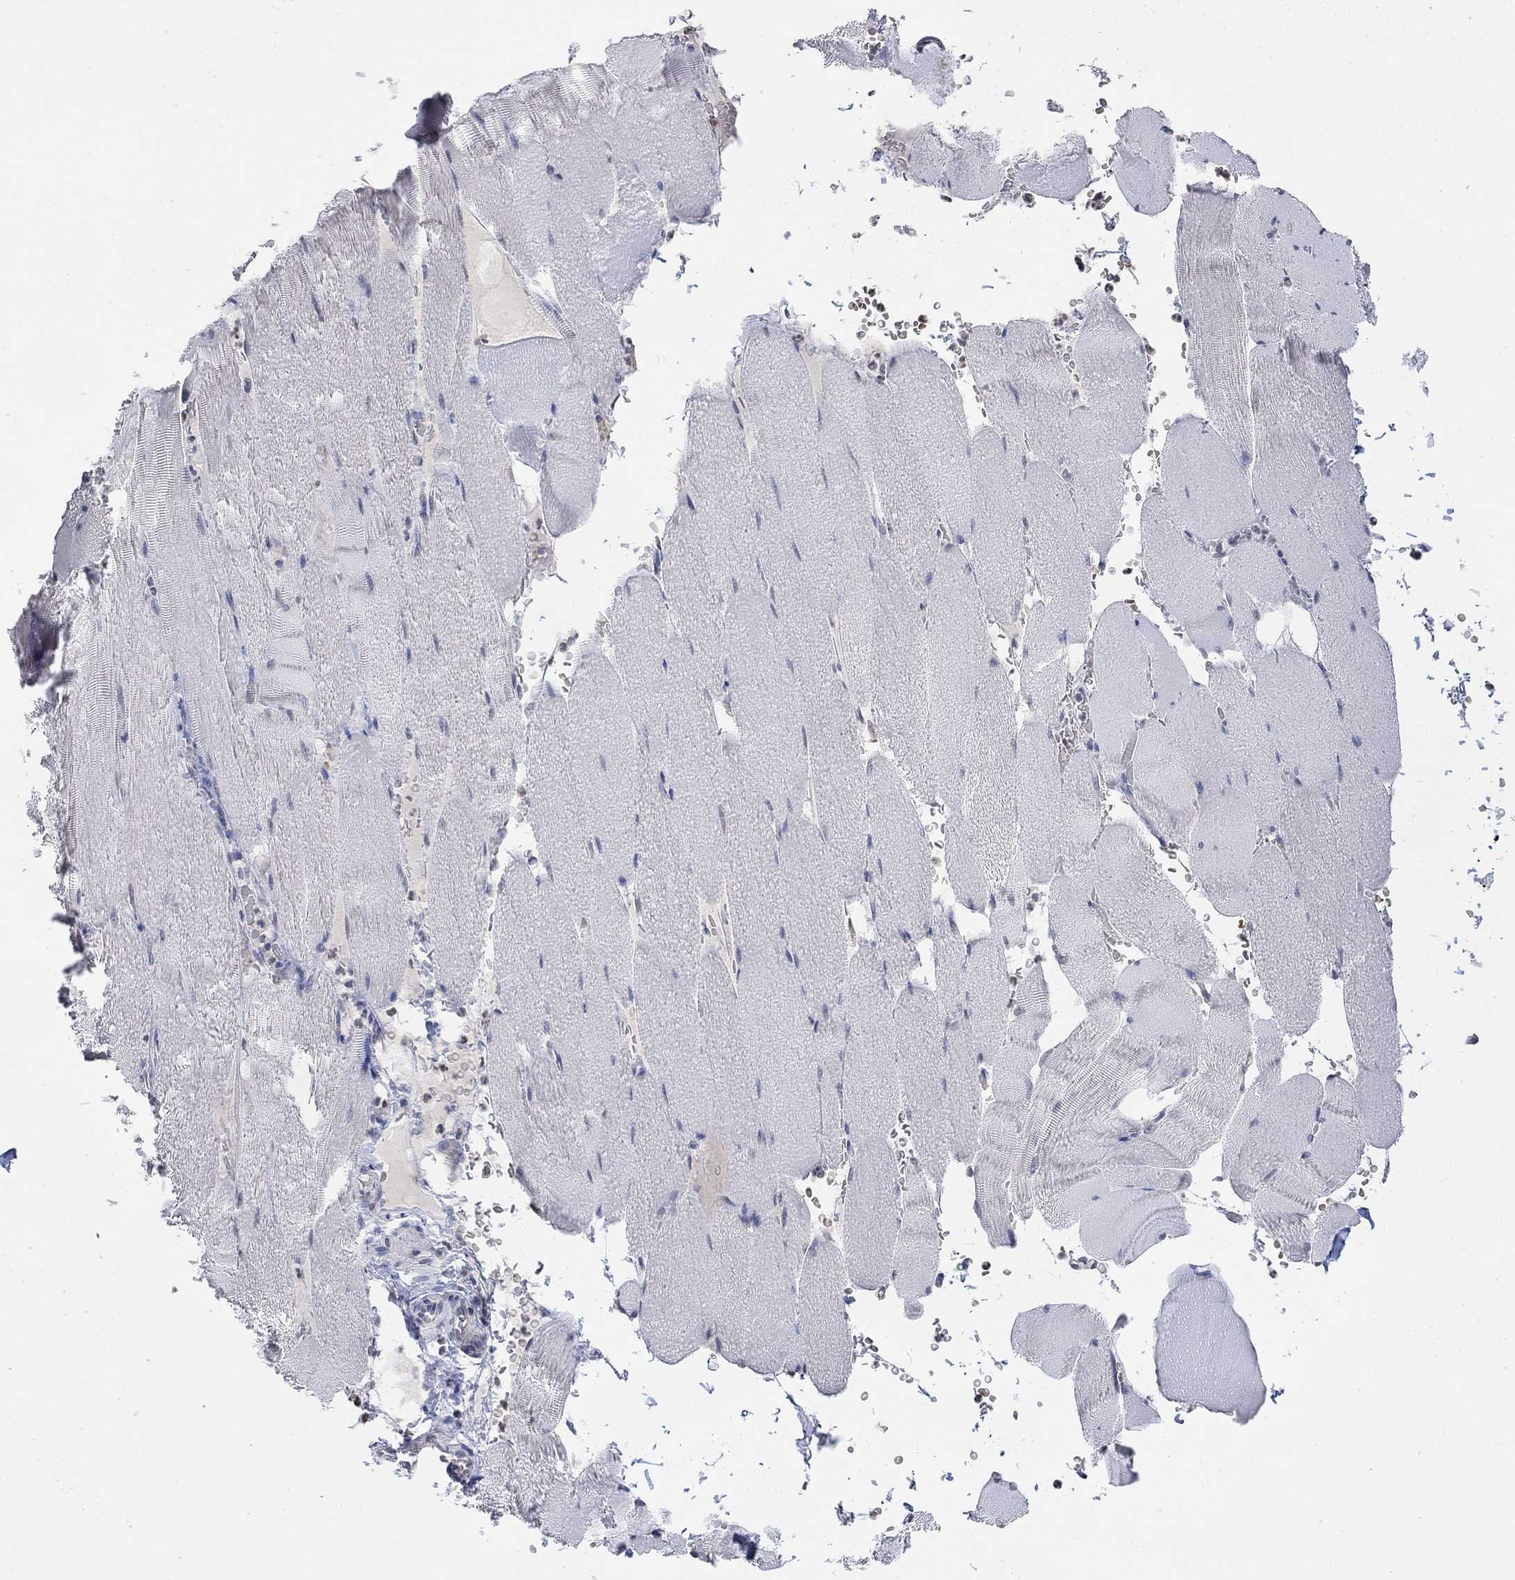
{"staining": {"intensity": "negative", "quantity": "none", "location": "none"}, "tissue": "skeletal muscle", "cell_type": "Myocytes", "image_type": "normal", "snomed": [{"axis": "morphology", "description": "Normal tissue, NOS"}, {"axis": "topography", "description": "Skeletal muscle"}], "caption": "The photomicrograph displays no staining of myocytes in normal skeletal muscle.", "gene": "TMEM255A", "patient": {"sex": "male", "age": 56}}